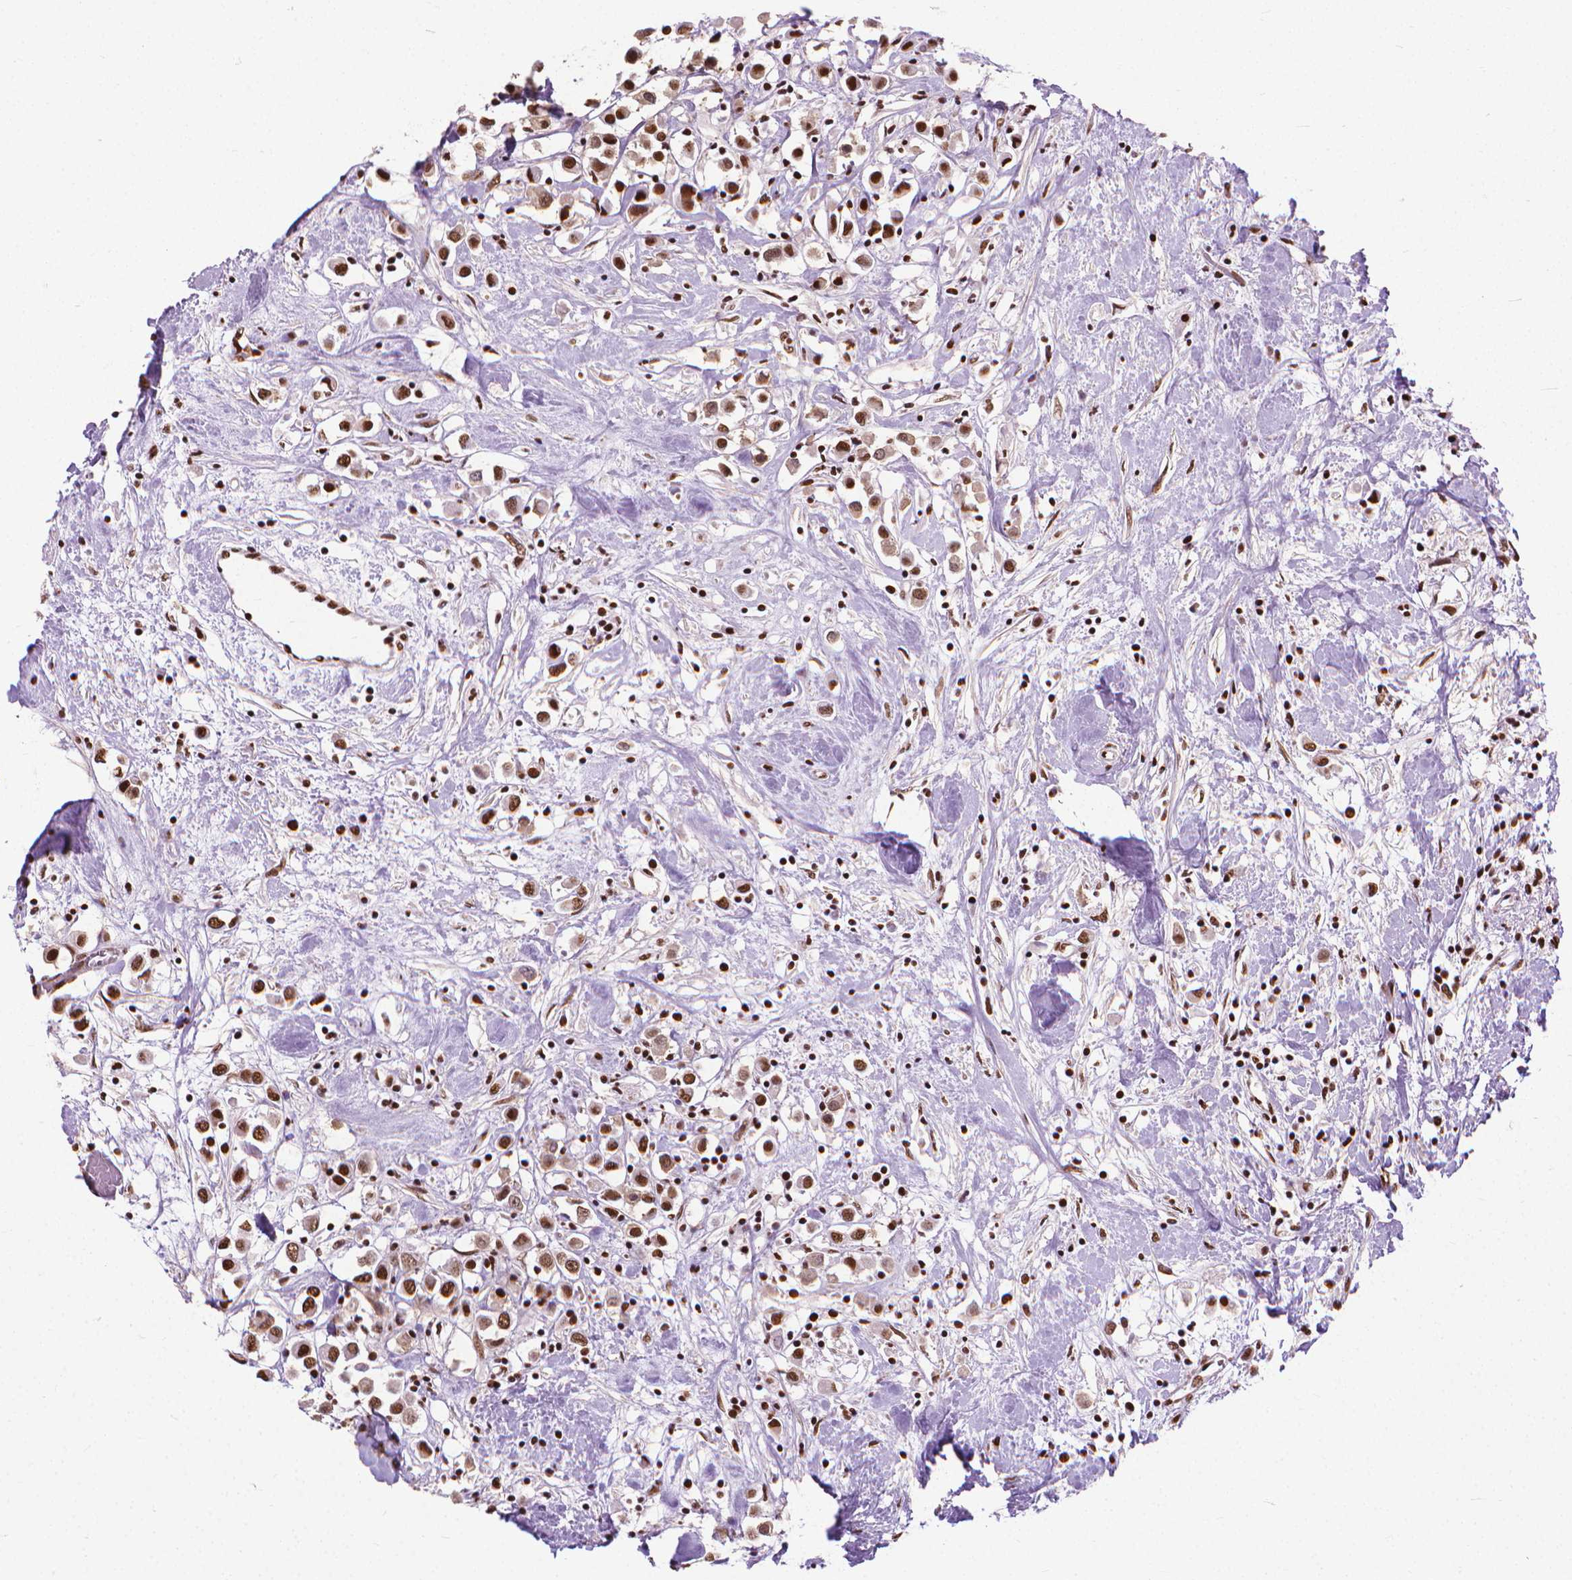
{"staining": {"intensity": "strong", "quantity": ">75%", "location": "nuclear"}, "tissue": "breast cancer", "cell_type": "Tumor cells", "image_type": "cancer", "snomed": [{"axis": "morphology", "description": "Duct carcinoma"}, {"axis": "topography", "description": "Breast"}], "caption": "Immunohistochemistry micrograph of human breast intraductal carcinoma stained for a protein (brown), which demonstrates high levels of strong nuclear staining in approximately >75% of tumor cells.", "gene": "AKAP8", "patient": {"sex": "female", "age": 61}}